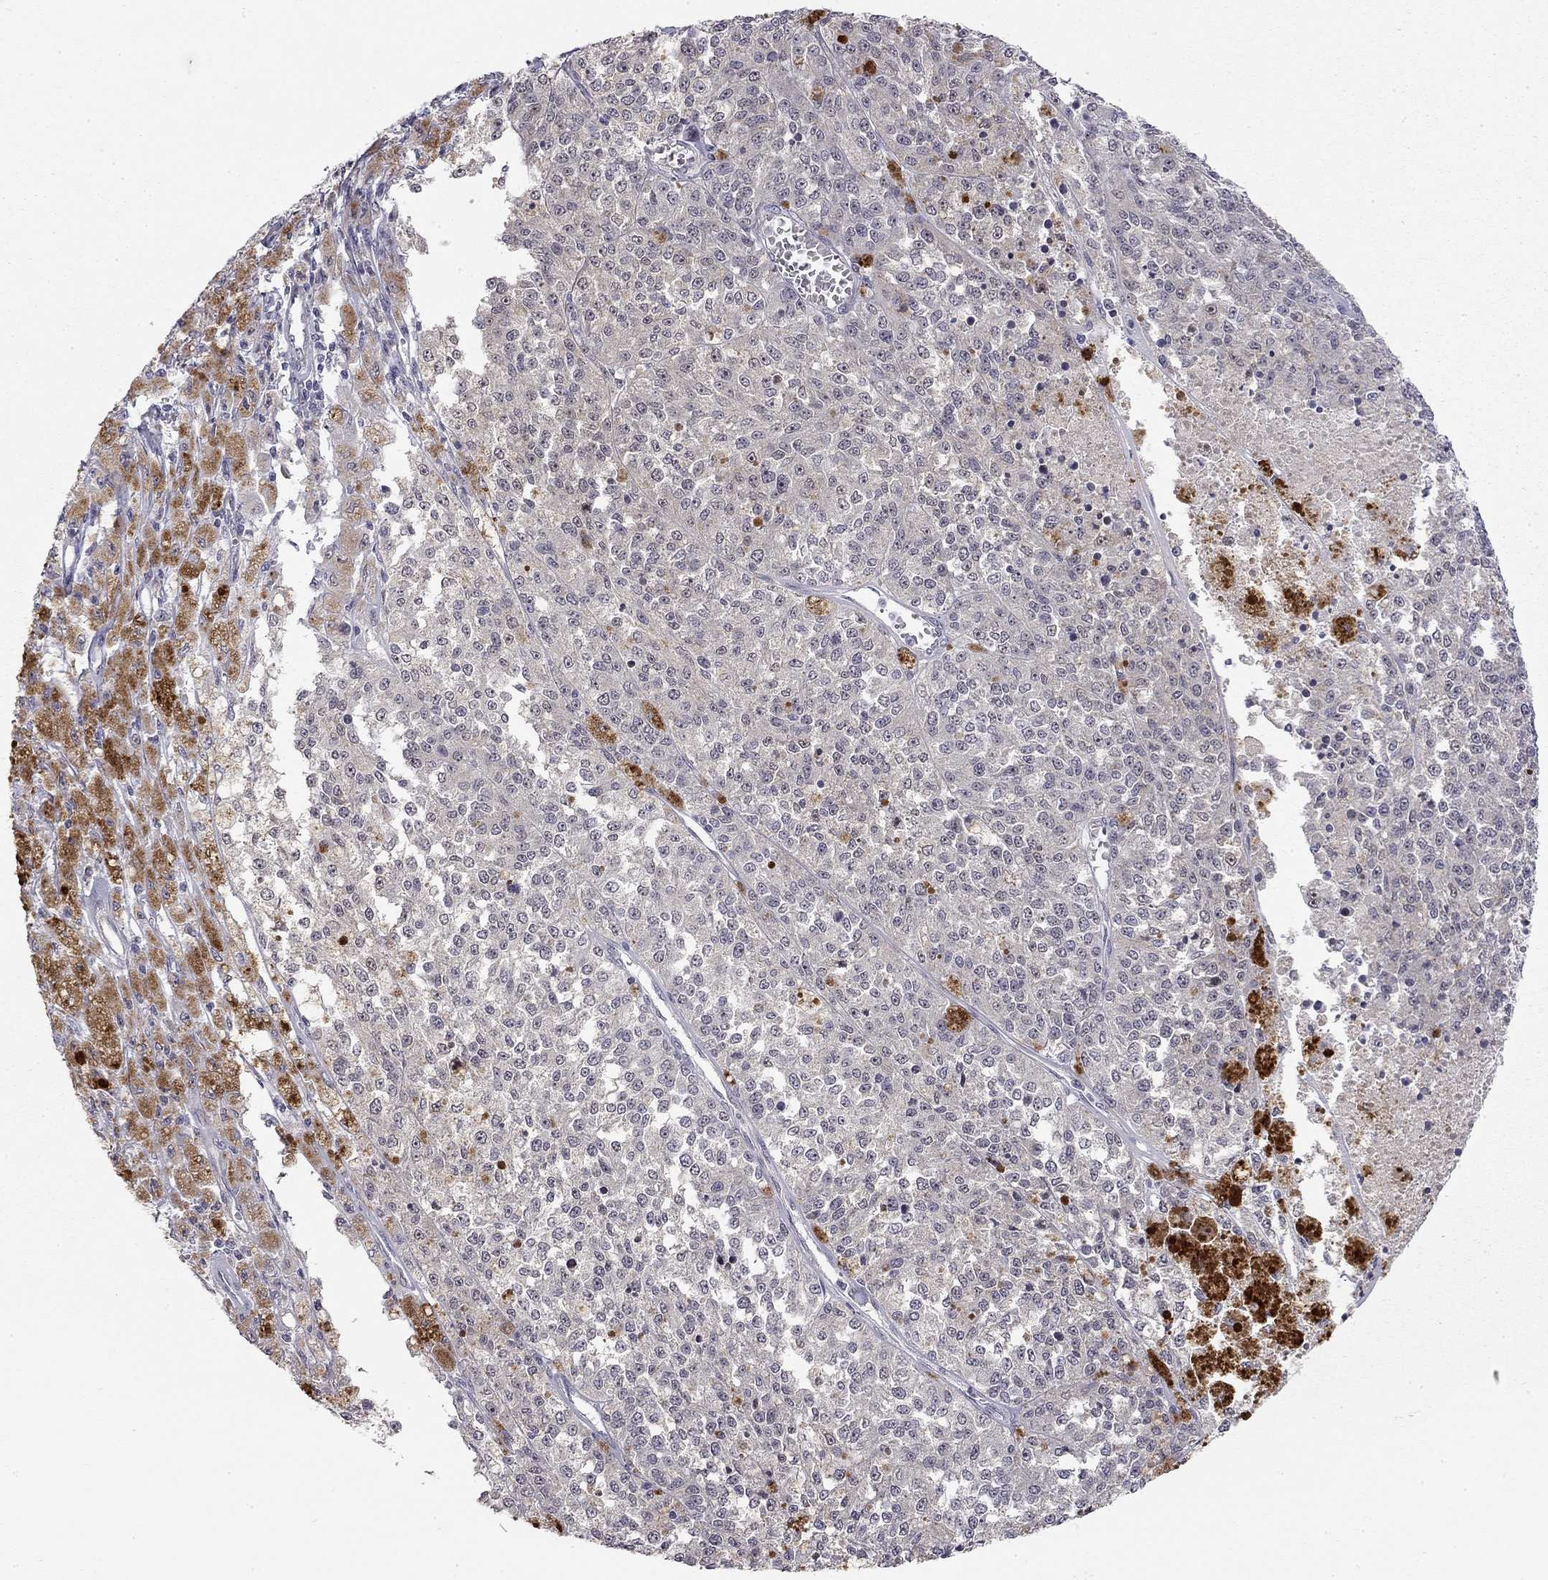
{"staining": {"intensity": "negative", "quantity": "none", "location": "none"}, "tissue": "melanoma", "cell_type": "Tumor cells", "image_type": "cancer", "snomed": [{"axis": "morphology", "description": "Malignant melanoma, Metastatic site"}, {"axis": "topography", "description": "Lymph node"}], "caption": "A high-resolution micrograph shows immunohistochemistry (IHC) staining of melanoma, which exhibits no significant positivity in tumor cells.", "gene": "STXBP6", "patient": {"sex": "female", "age": 64}}